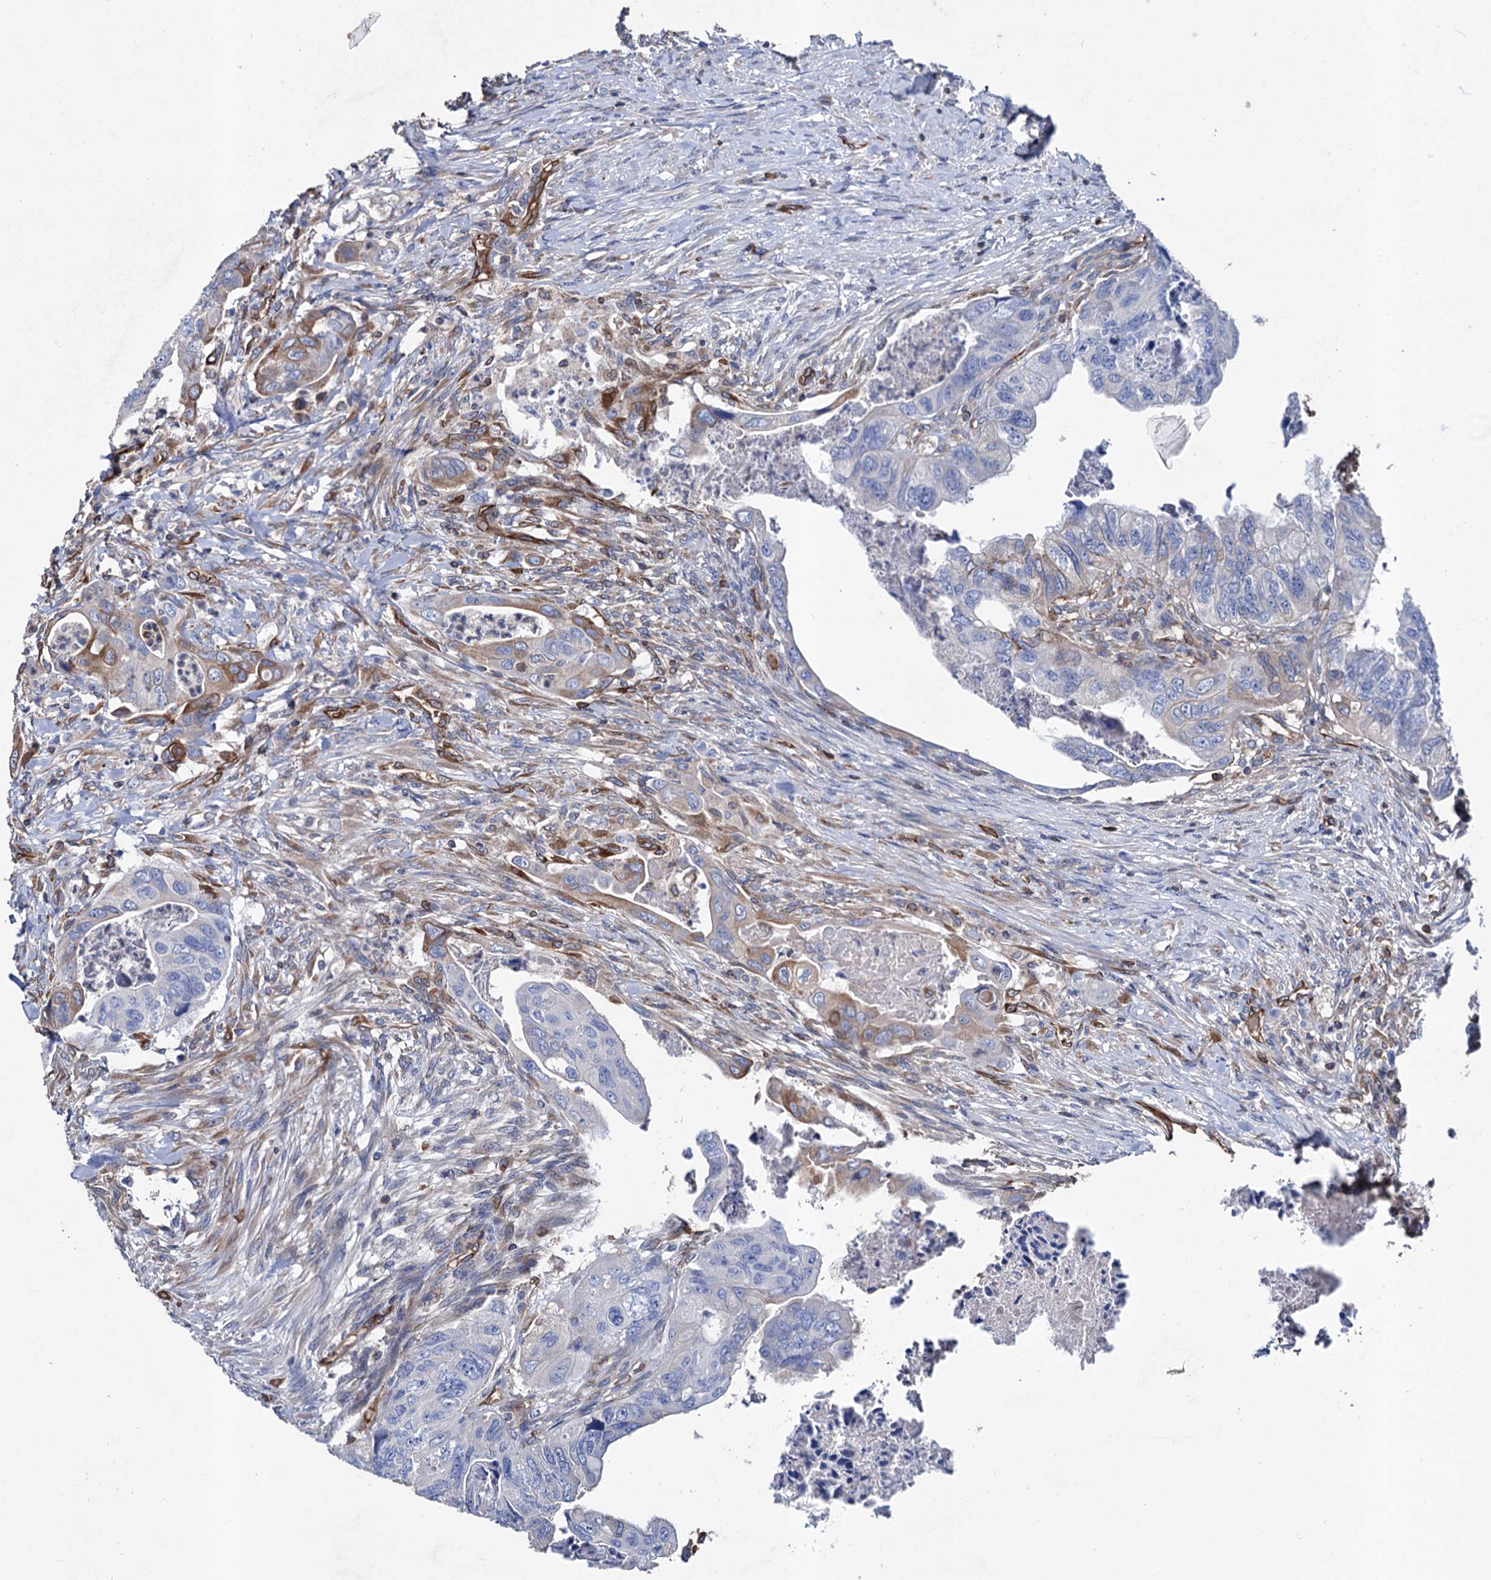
{"staining": {"intensity": "moderate", "quantity": "<25%", "location": "cytoplasmic/membranous"}, "tissue": "colorectal cancer", "cell_type": "Tumor cells", "image_type": "cancer", "snomed": [{"axis": "morphology", "description": "Adenocarcinoma, NOS"}, {"axis": "topography", "description": "Rectum"}], "caption": "The photomicrograph demonstrates immunohistochemical staining of colorectal adenocarcinoma. There is moderate cytoplasmic/membranous positivity is seen in about <25% of tumor cells.", "gene": "STING1", "patient": {"sex": "male", "age": 63}}